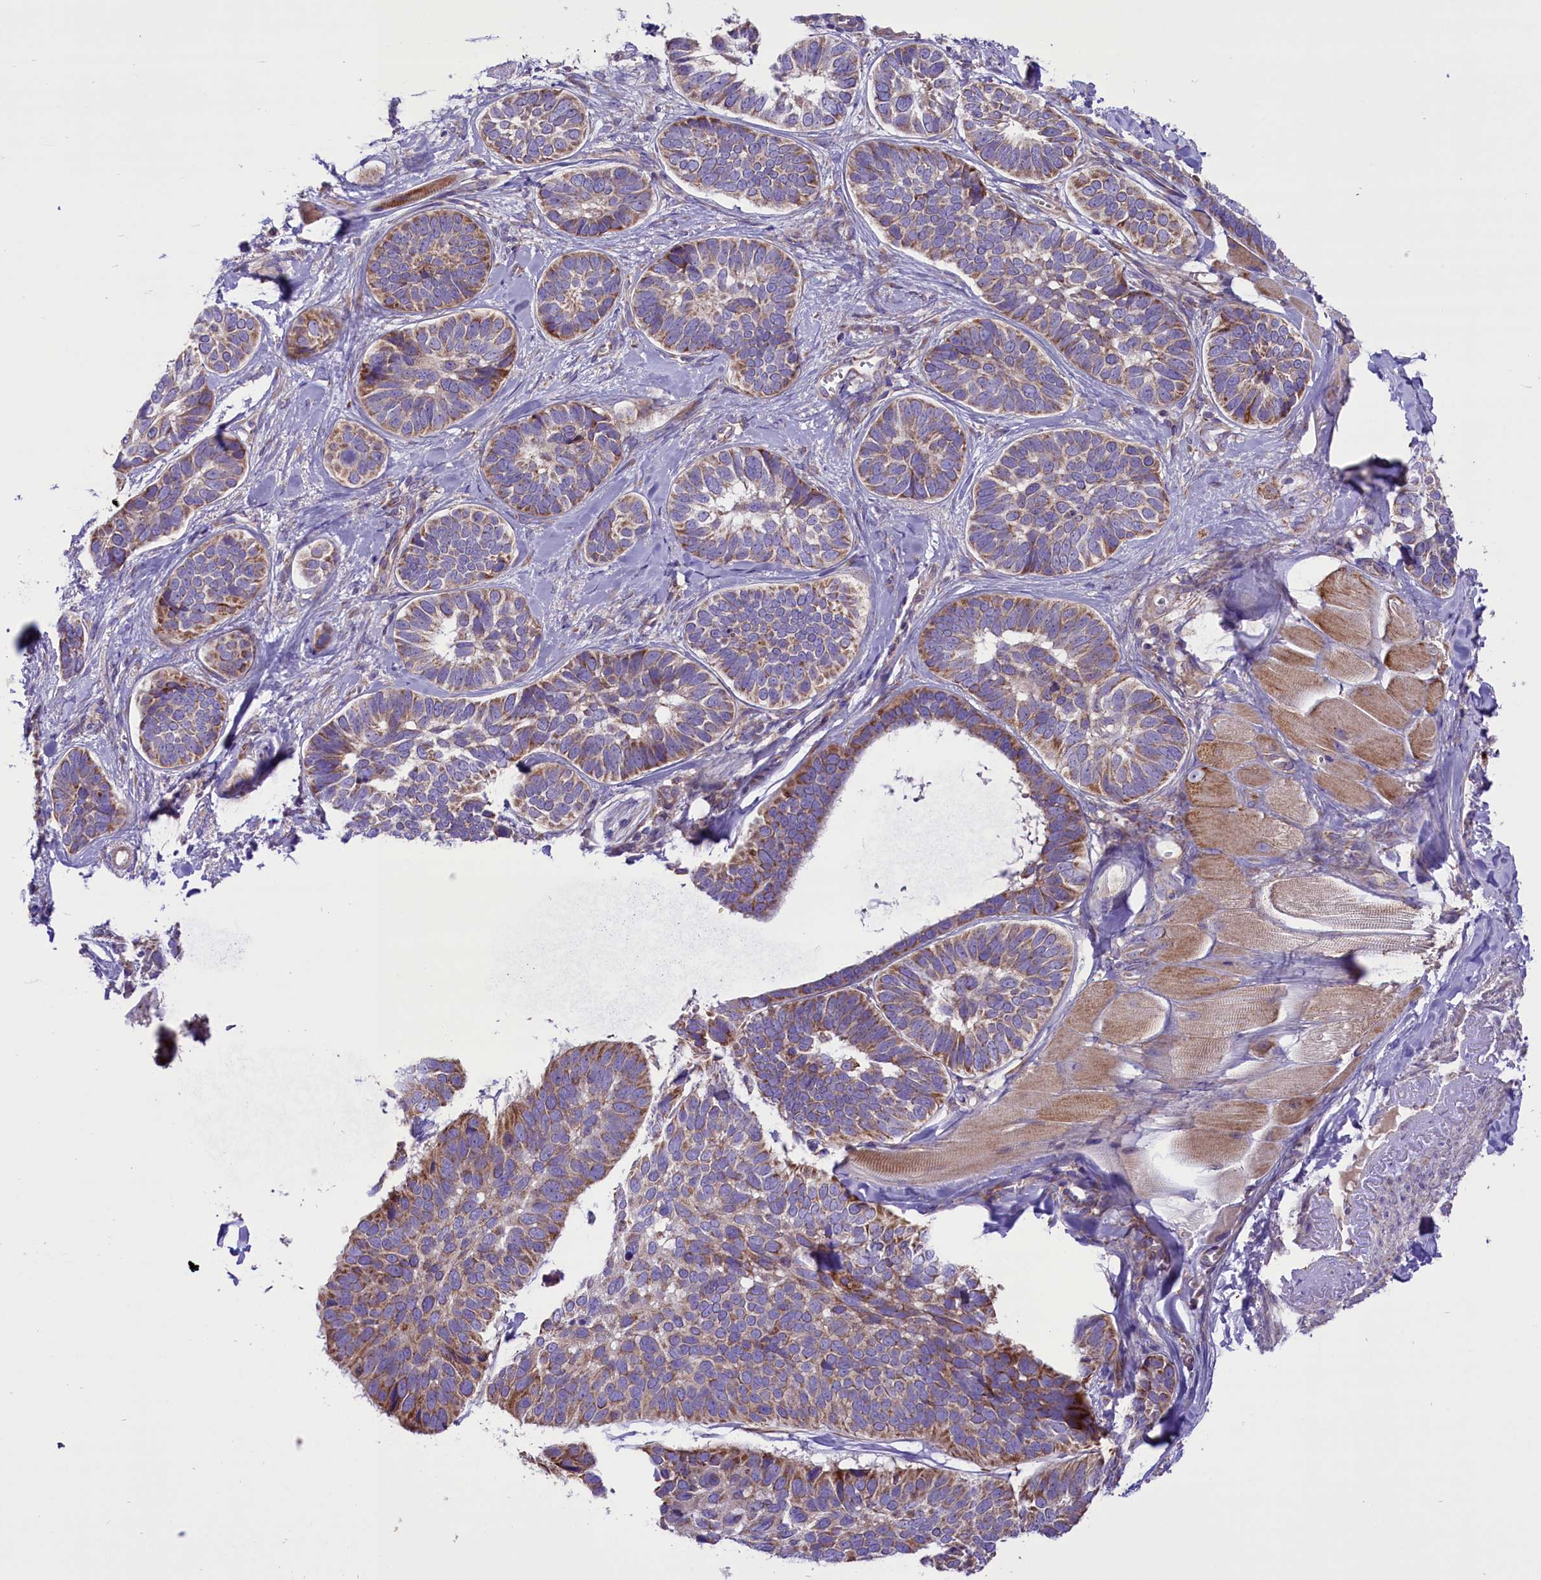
{"staining": {"intensity": "moderate", "quantity": ">75%", "location": "cytoplasmic/membranous"}, "tissue": "skin cancer", "cell_type": "Tumor cells", "image_type": "cancer", "snomed": [{"axis": "morphology", "description": "Basal cell carcinoma"}, {"axis": "topography", "description": "Skin"}], "caption": "IHC photomicrograph of skin cancer (basal cell carcinoma) stained for a protein (brown), which reveals medium levels of moderate cytoplasmic/membranous expression in approximately >75% of tumor cells.", "gene": "PTPRU", "patient": {"sex": "male", "age": 62}}